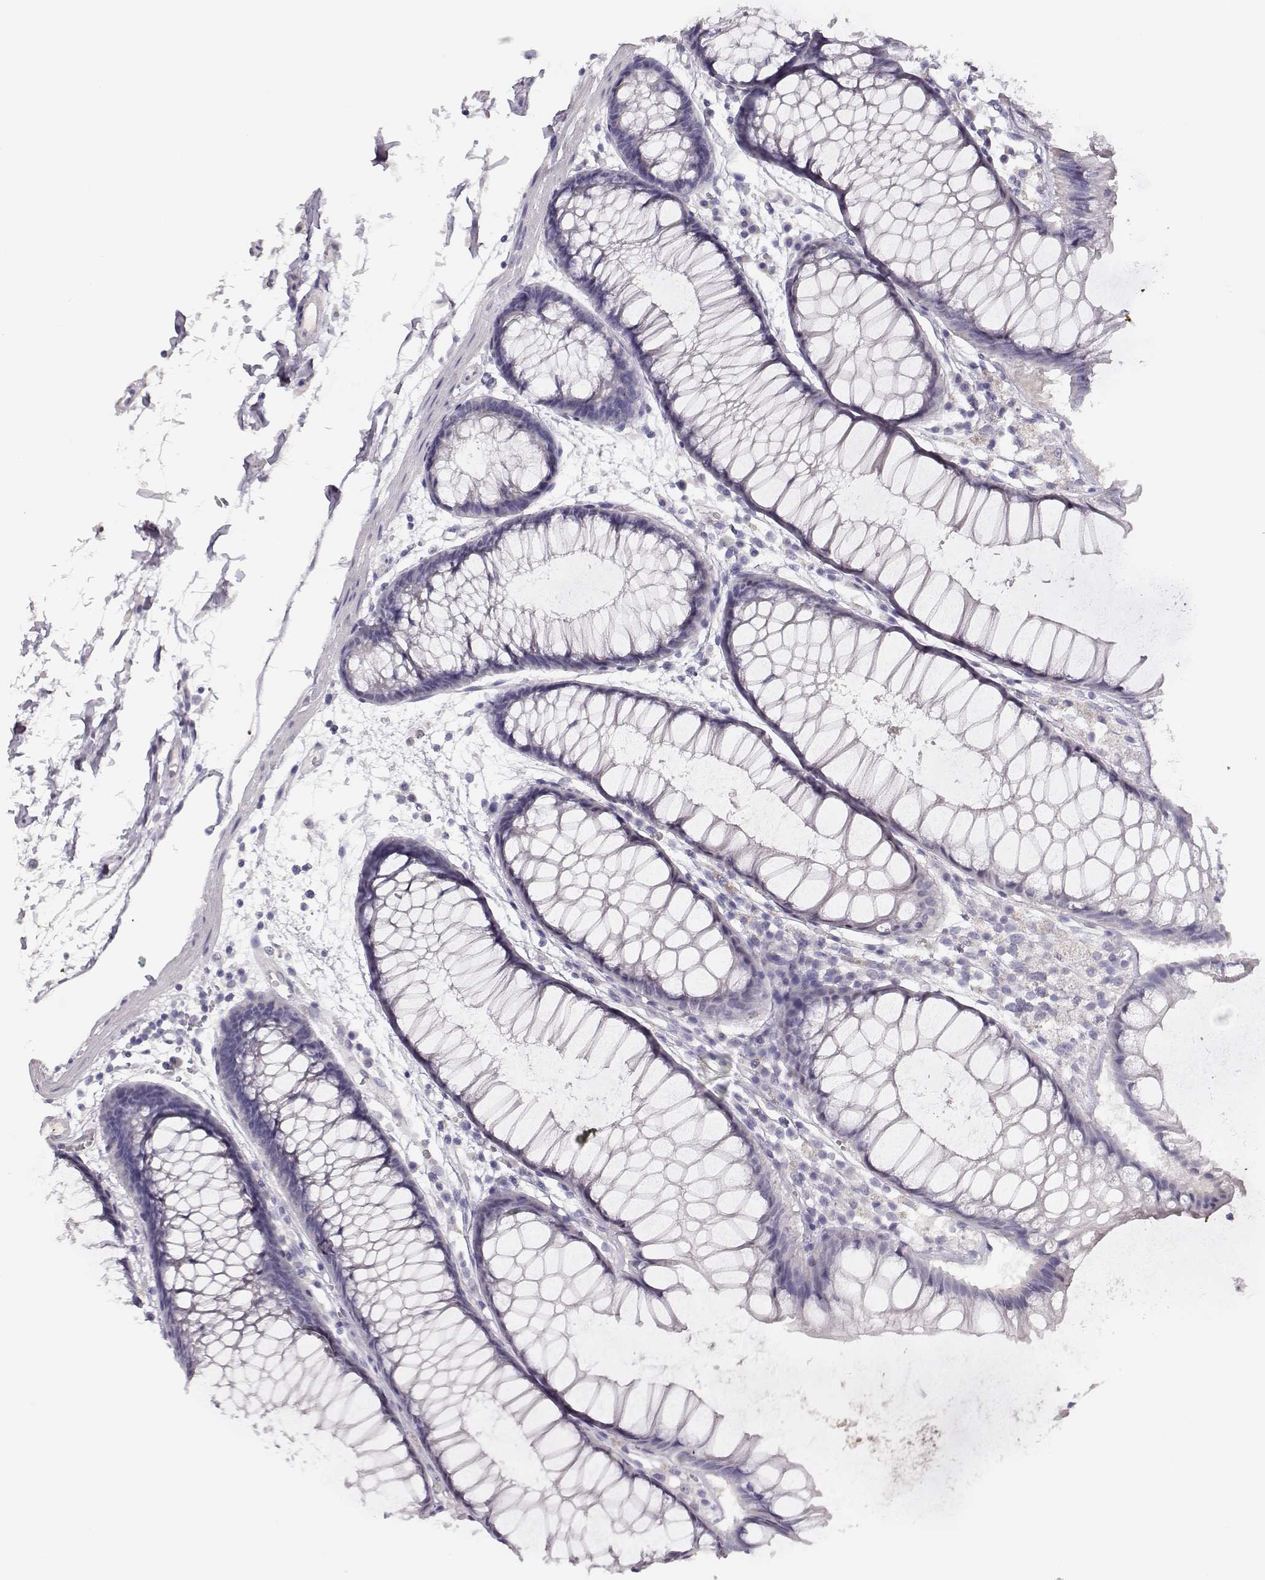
{"staining": {"intensity": "negative", "quantity": "none", "location": "none"}, "tissue": "colon", "cell_type": "Endothelial cells", "image_type": "normal", "snomed": [{"axis": "morphology", "description": "Normal tissue, NOS"}, {"axis": "morphology", "description": "Adenocarcinoma, NOS"}, {"axis": "topography", "description": "Colon"}], "caption": "This image is of benign colon stained with immunohistochemistry (IHC) to label a protein in brown with the nuclei are counter-stained blue. There is no expression in endothelial cells.", "gene": "MAGEC1", "patient": {"sex": "male", "age": 65}}